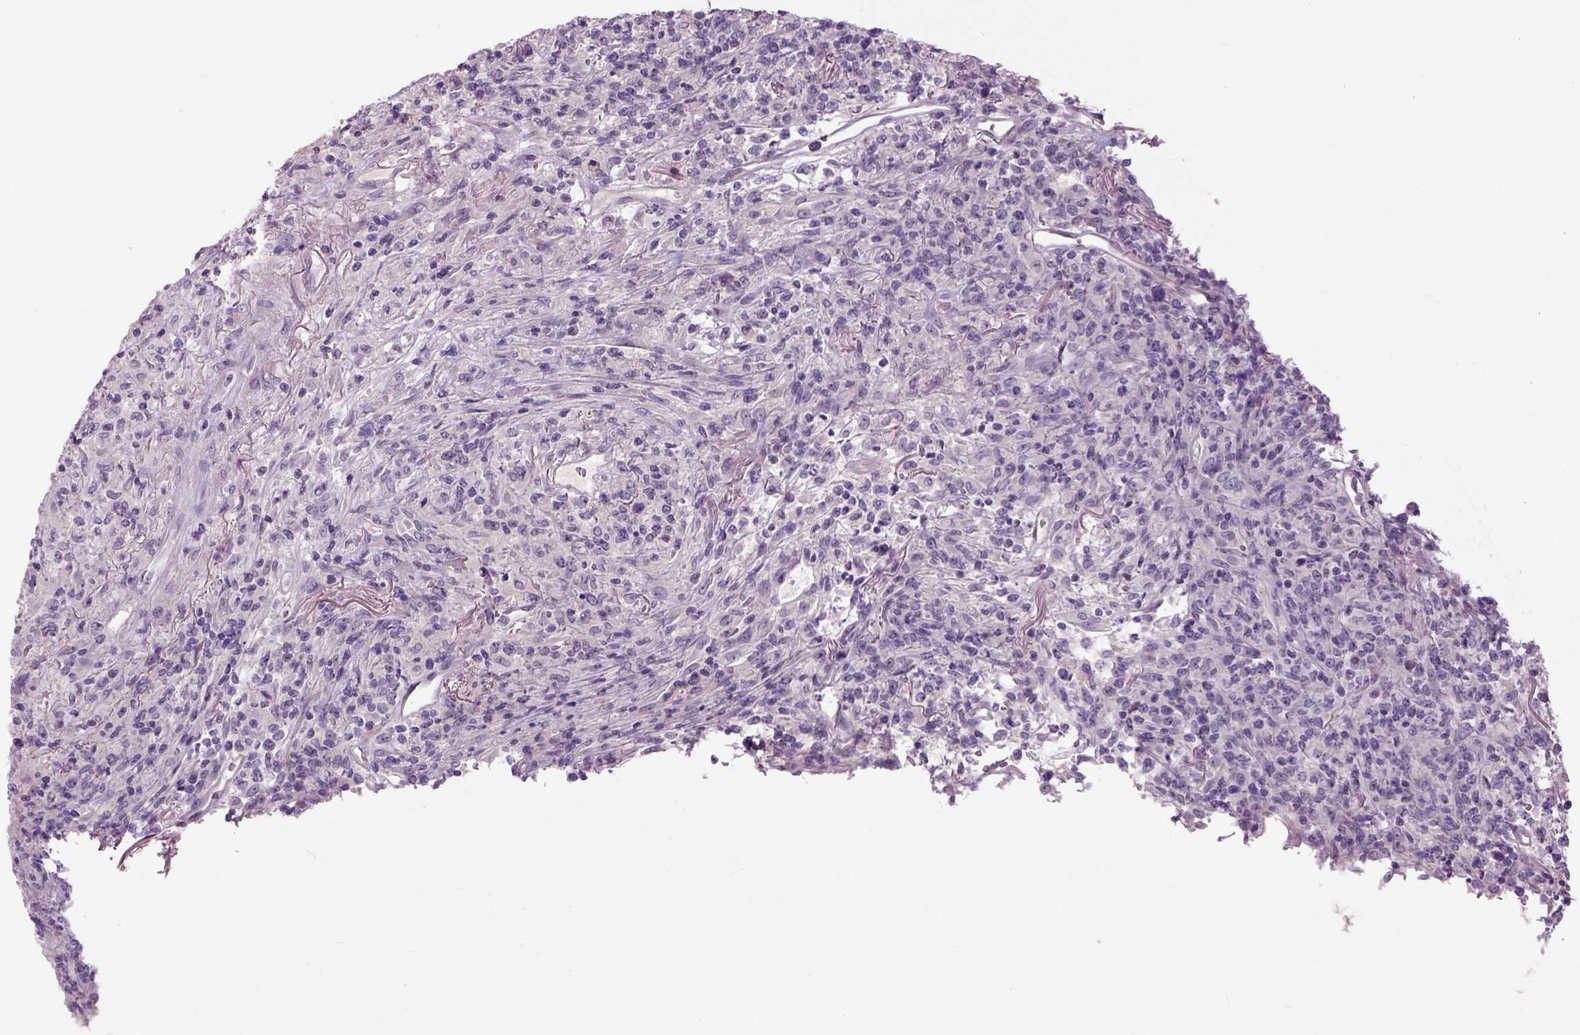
{"staining": {"intensity": "negative", "quantity": "none", "location": "none"}, "tissue": "lymphoma", "cell_type": "Tumor cells", "image_type": "cancer", "snomed": [{"axis": "morphology", "description": "Malignant lymphoma, non-Hodgkin's type, High grade"}, {"axis": "topography", "description": "Lung"}], "caption": "DAB (3,3'-diaminobenzidine) immunohistochemical staining of human lymphoma exhibits no significant positivity in tumor cells.", "gene": "NECAB1", "patient": {"sex": "male", "age": 79}}